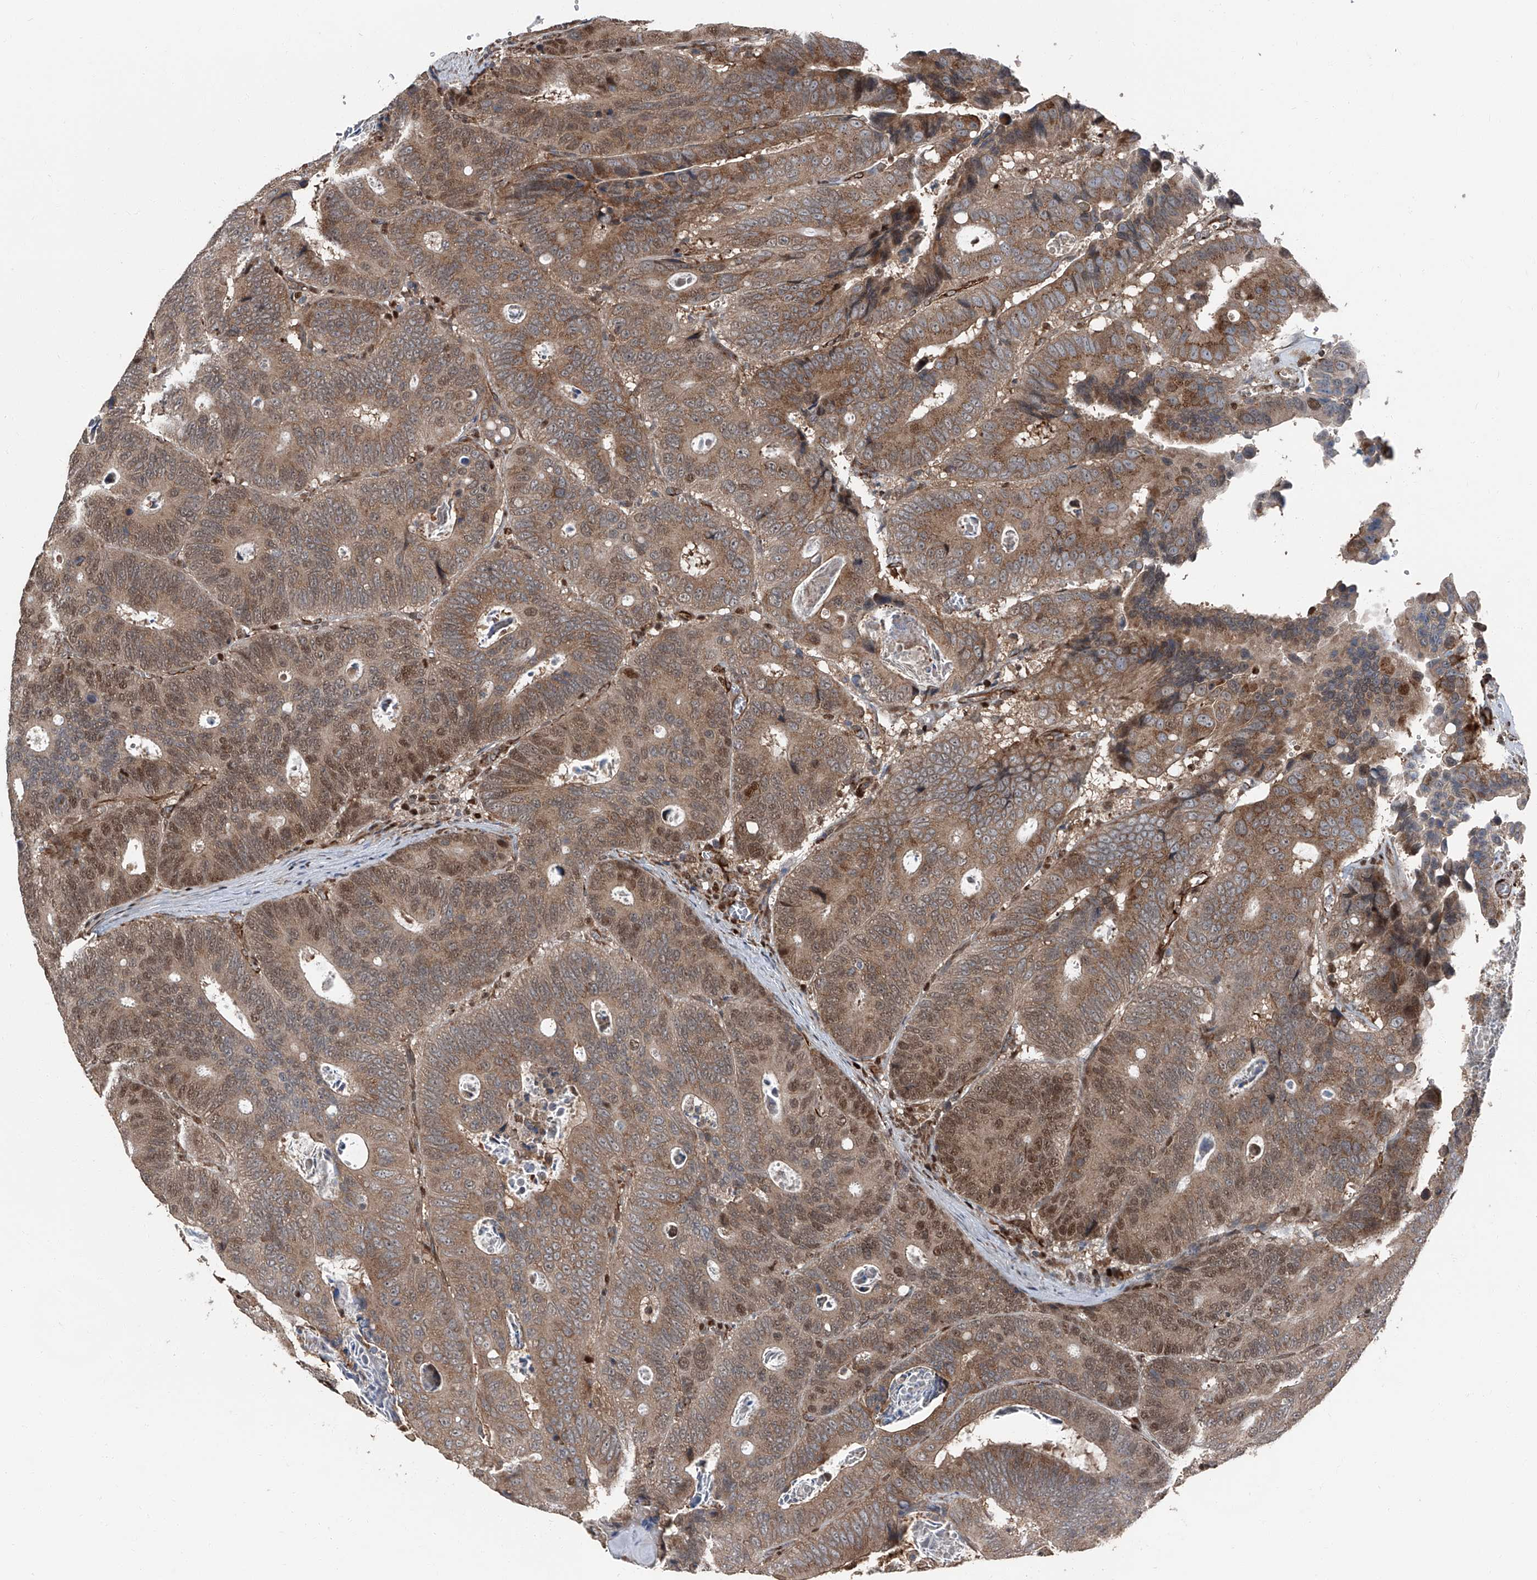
{"staining": {"intensity": "moderate", "quantity": ">75%", "location": "cytoplasmic/membranous,nuclear"}, "tissue": "colorectal cancer", "cell_type": "Tumor cells", "image_type": "cancer", "snomed": [{"axis": "morphology", "description": "Inflammation, NOS"}, {"axis": "morphology", "description": "Adenocarcinoma, NOS"}, {"axis": "topography", "description": "Colon"}], "caption": "Immunohistochemical staining of human colorectal cancer (adenocarcinoma) reveals moderate cytoplasmic/membranous and nuclear protein staining in approximately >75% of tumor cells. (DAB (3,3'-diaminobenzidine) = brown stain, brightfield microscopy at high magnification).", "gene": "FKBP5", "patient": {"sex": "male", "age": 72}}